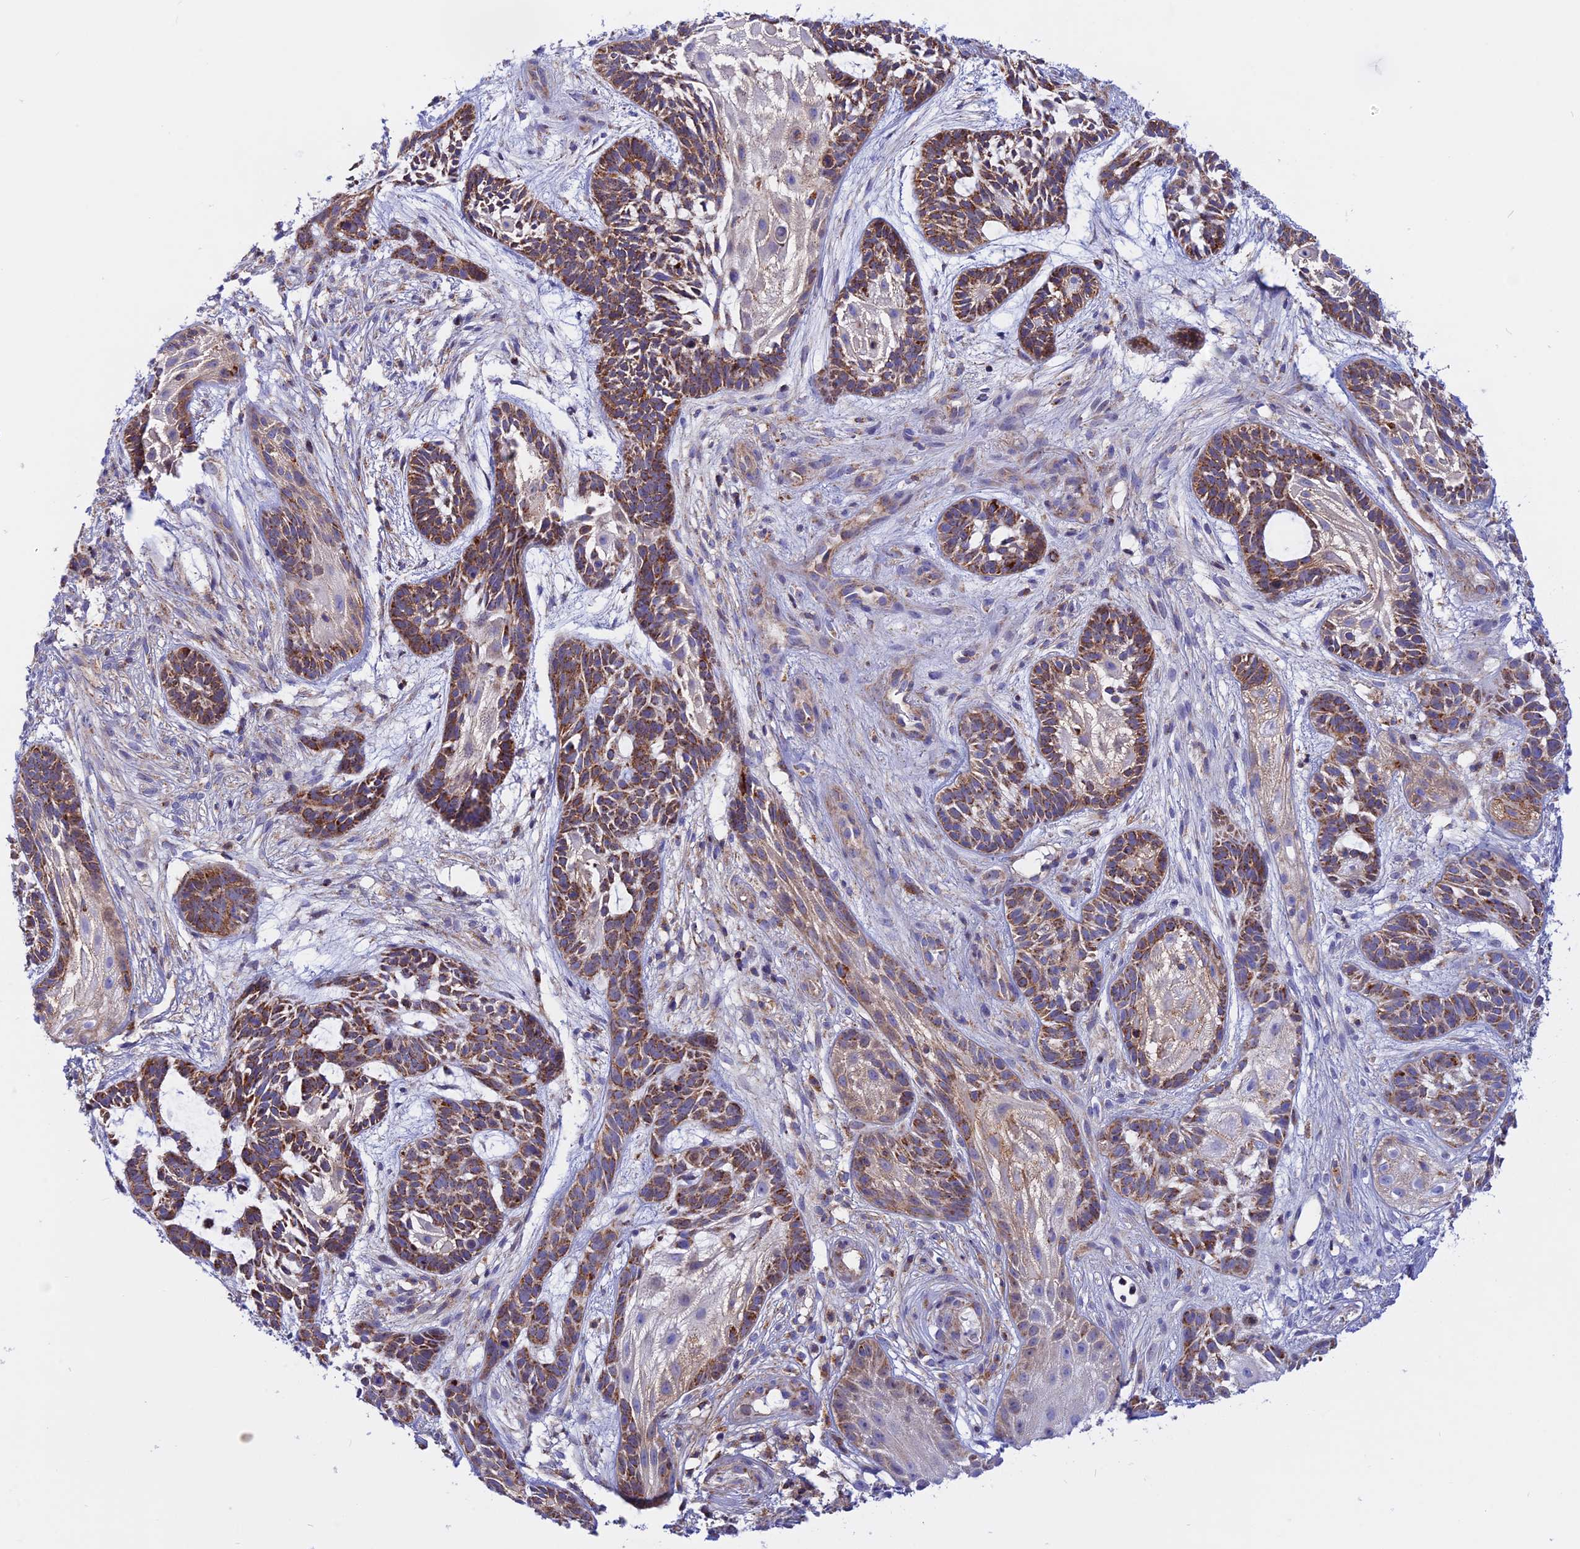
{"staining": {"intensity": "moderate", "quantity": ">75%", "location": "cytoplasmic/membranous"}, "tissue": "skin cancer", "cell_type": "Tumor cells", "image_type": "cancer", "snomed": [{"axis": "morphology", "description": "Basal cell carcinoma"}, {"axis": "topography", "description": "Skin"}], "caption": "Protein staining of skin cancer tissue displays moderate cytoplasmic/membranous positivity in approximately >75% of tumor cells. The protein is shown in brown color, while the nuclei are stained blue.", "gene": "GCDH", "patient": {"sex": "male", "age": 89}}